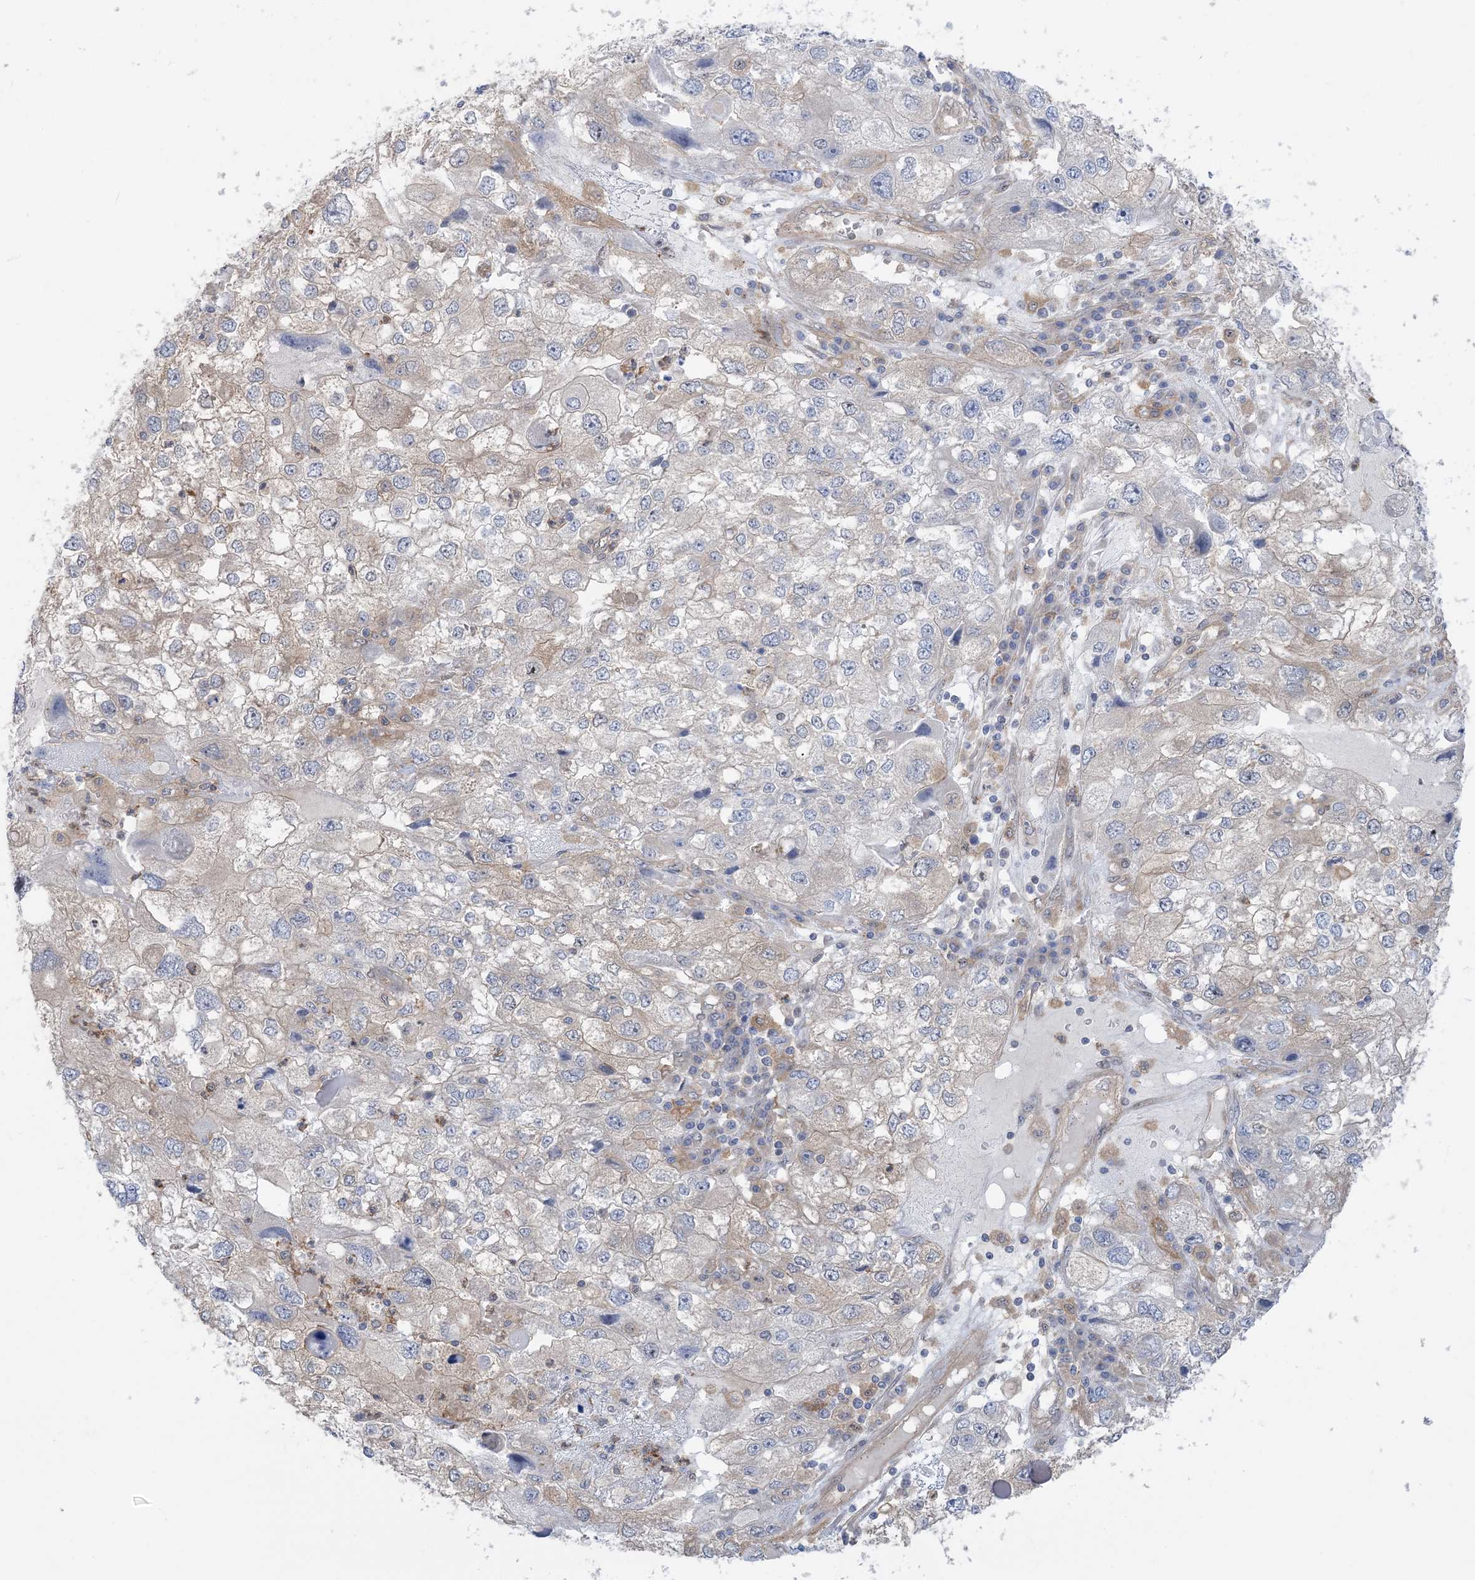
{"staining": {"intensity": "negative", "quantity": "none", "location": "none"}, "tissue": "endometrial cancer", "cell_type": "Tumor cells", "image_type": "cancer", "snomed": [{"axis": "morphology", "description": "Adenocarcinoma, NOS"}, {"axis": "topography", "description": "Endometrium"}], "caption": "Tumor cells show no significant protein staining in endometrial cancer (adenocarcinoma).", "gene": "HS1BP3", "patient": {"sex": "female", "age": 49}}